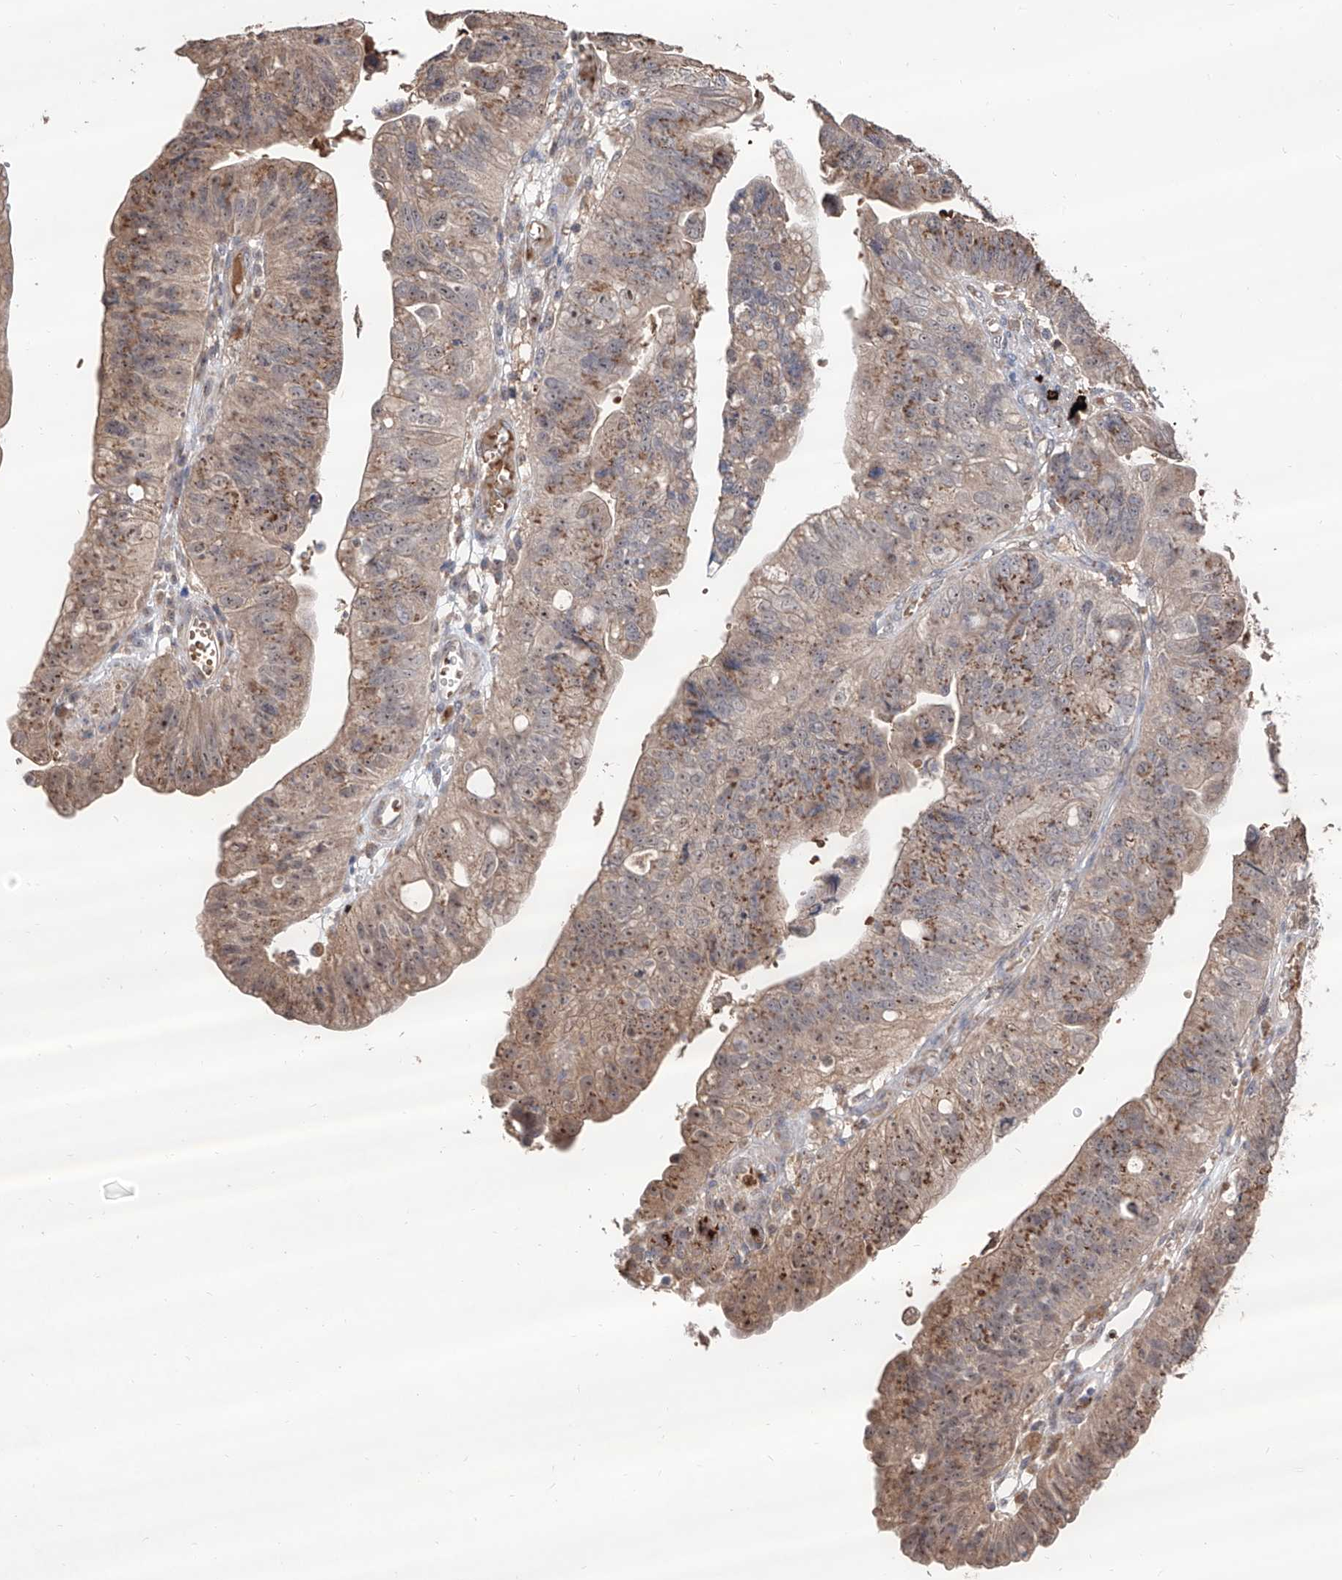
{"staining": {"intensity": "moderate", "quantity": ">75%", "location": "cytoplasmic/membranous,nuclear"}, "tissue": "stomach cancer", "cell_type": "Tumor cells", "image_type": "cancer", "snomed": [{"axis": "morphology", "description": "Adenocarcinoma, NOS"}, {"axis": "topography", "description": "Stomach"}], "caption": "Adenocarcinoma (stomach) stained with a brown dye displays moderate cytoplasmic/membranous and nuclear positive expression in approximately >75% of tumor cells.", "gene": "EDN1", "patient": {"sex": "male", "age": 59}}